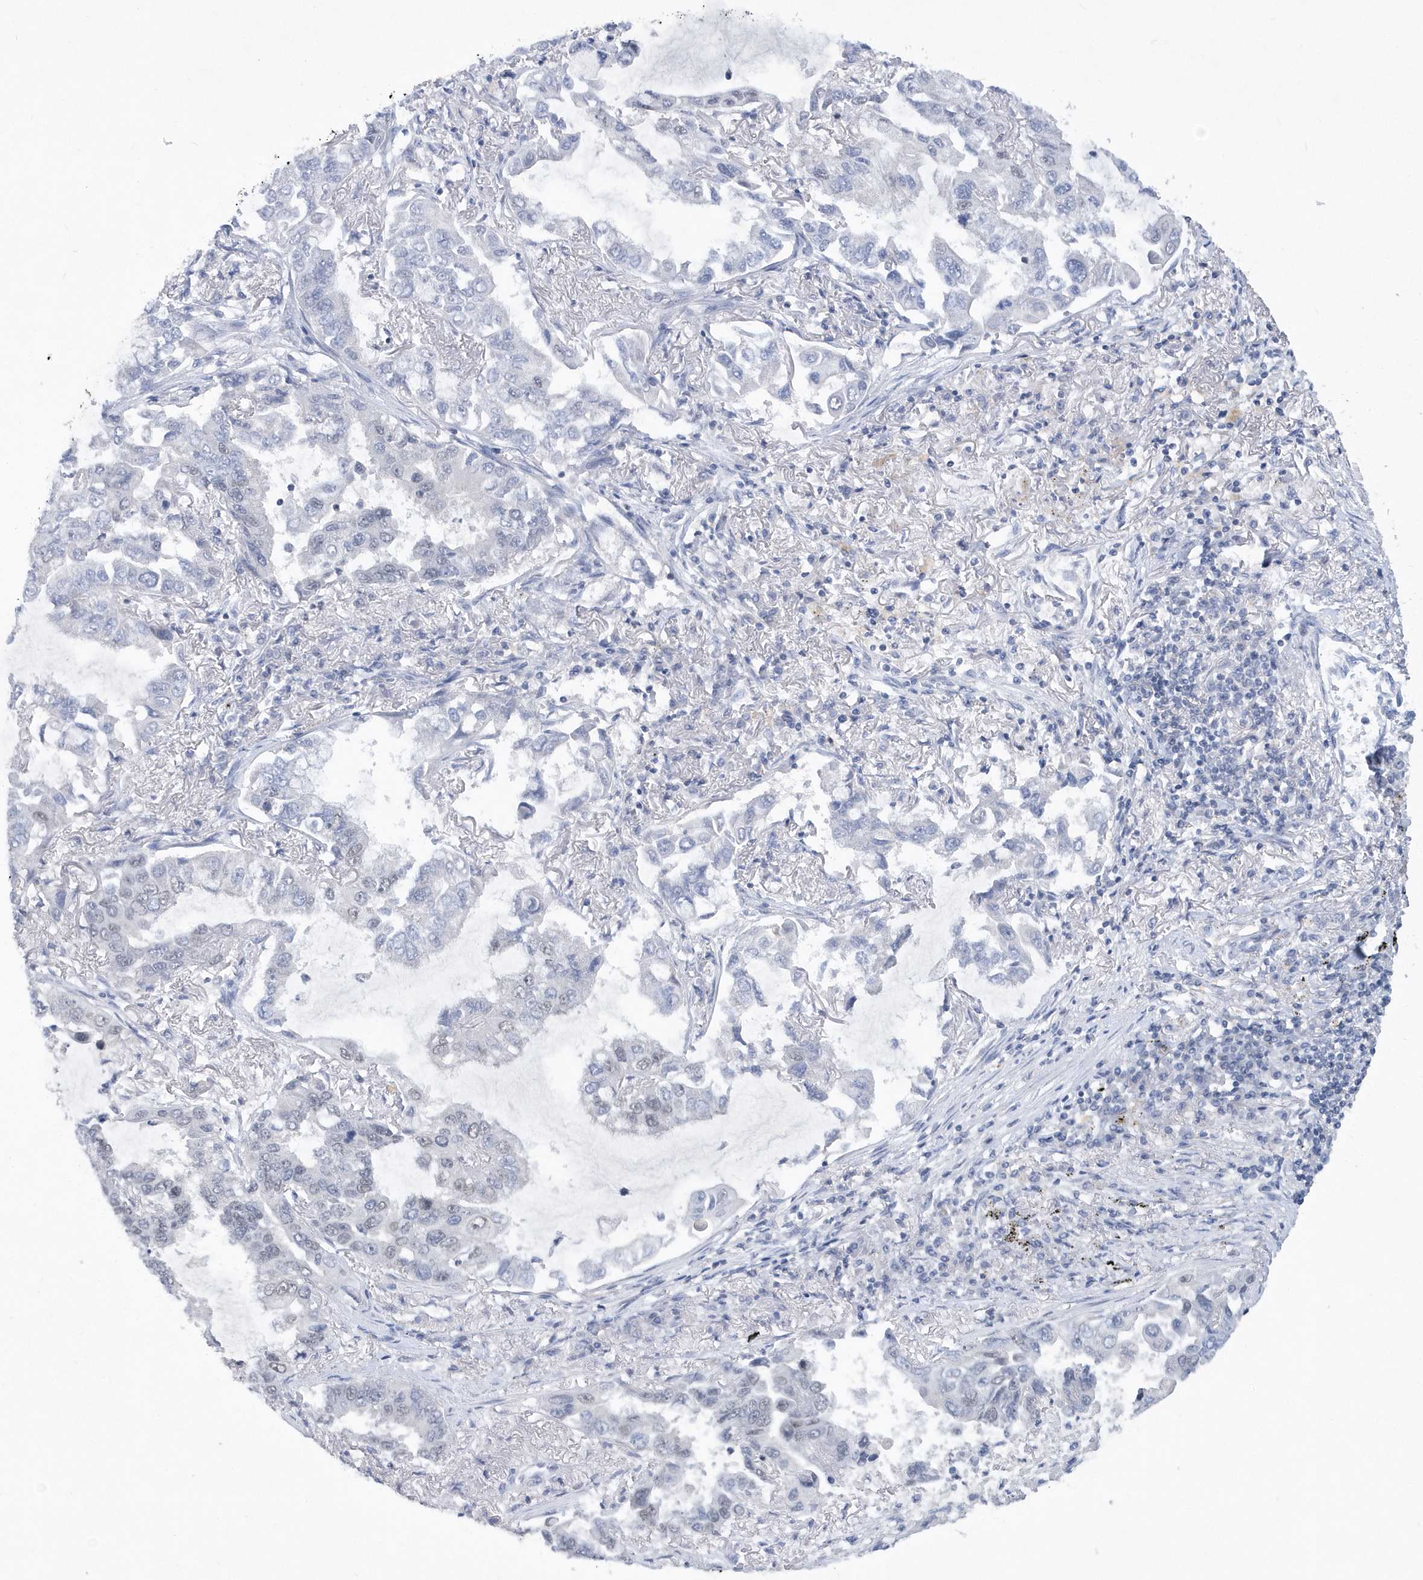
{"staining": {"intensity": "negative", "quantity": "none", "location": "none"}, "tissue": "lung cancer", "cell_type": "Tumor cells", "image_type": "cancer", "snomed": [{"axis": "morphology", "description": "Adenocarcinoma, NOS"}, {"axis": "topography", "description": "Lung"}], "caption": "Immunohistochemistry (IHC) of adenocarcinoma (lung) reveals no positivity in tumor cells.", "gene": "SRGAP3", "patient": {"sex": "male", "age": 64}}